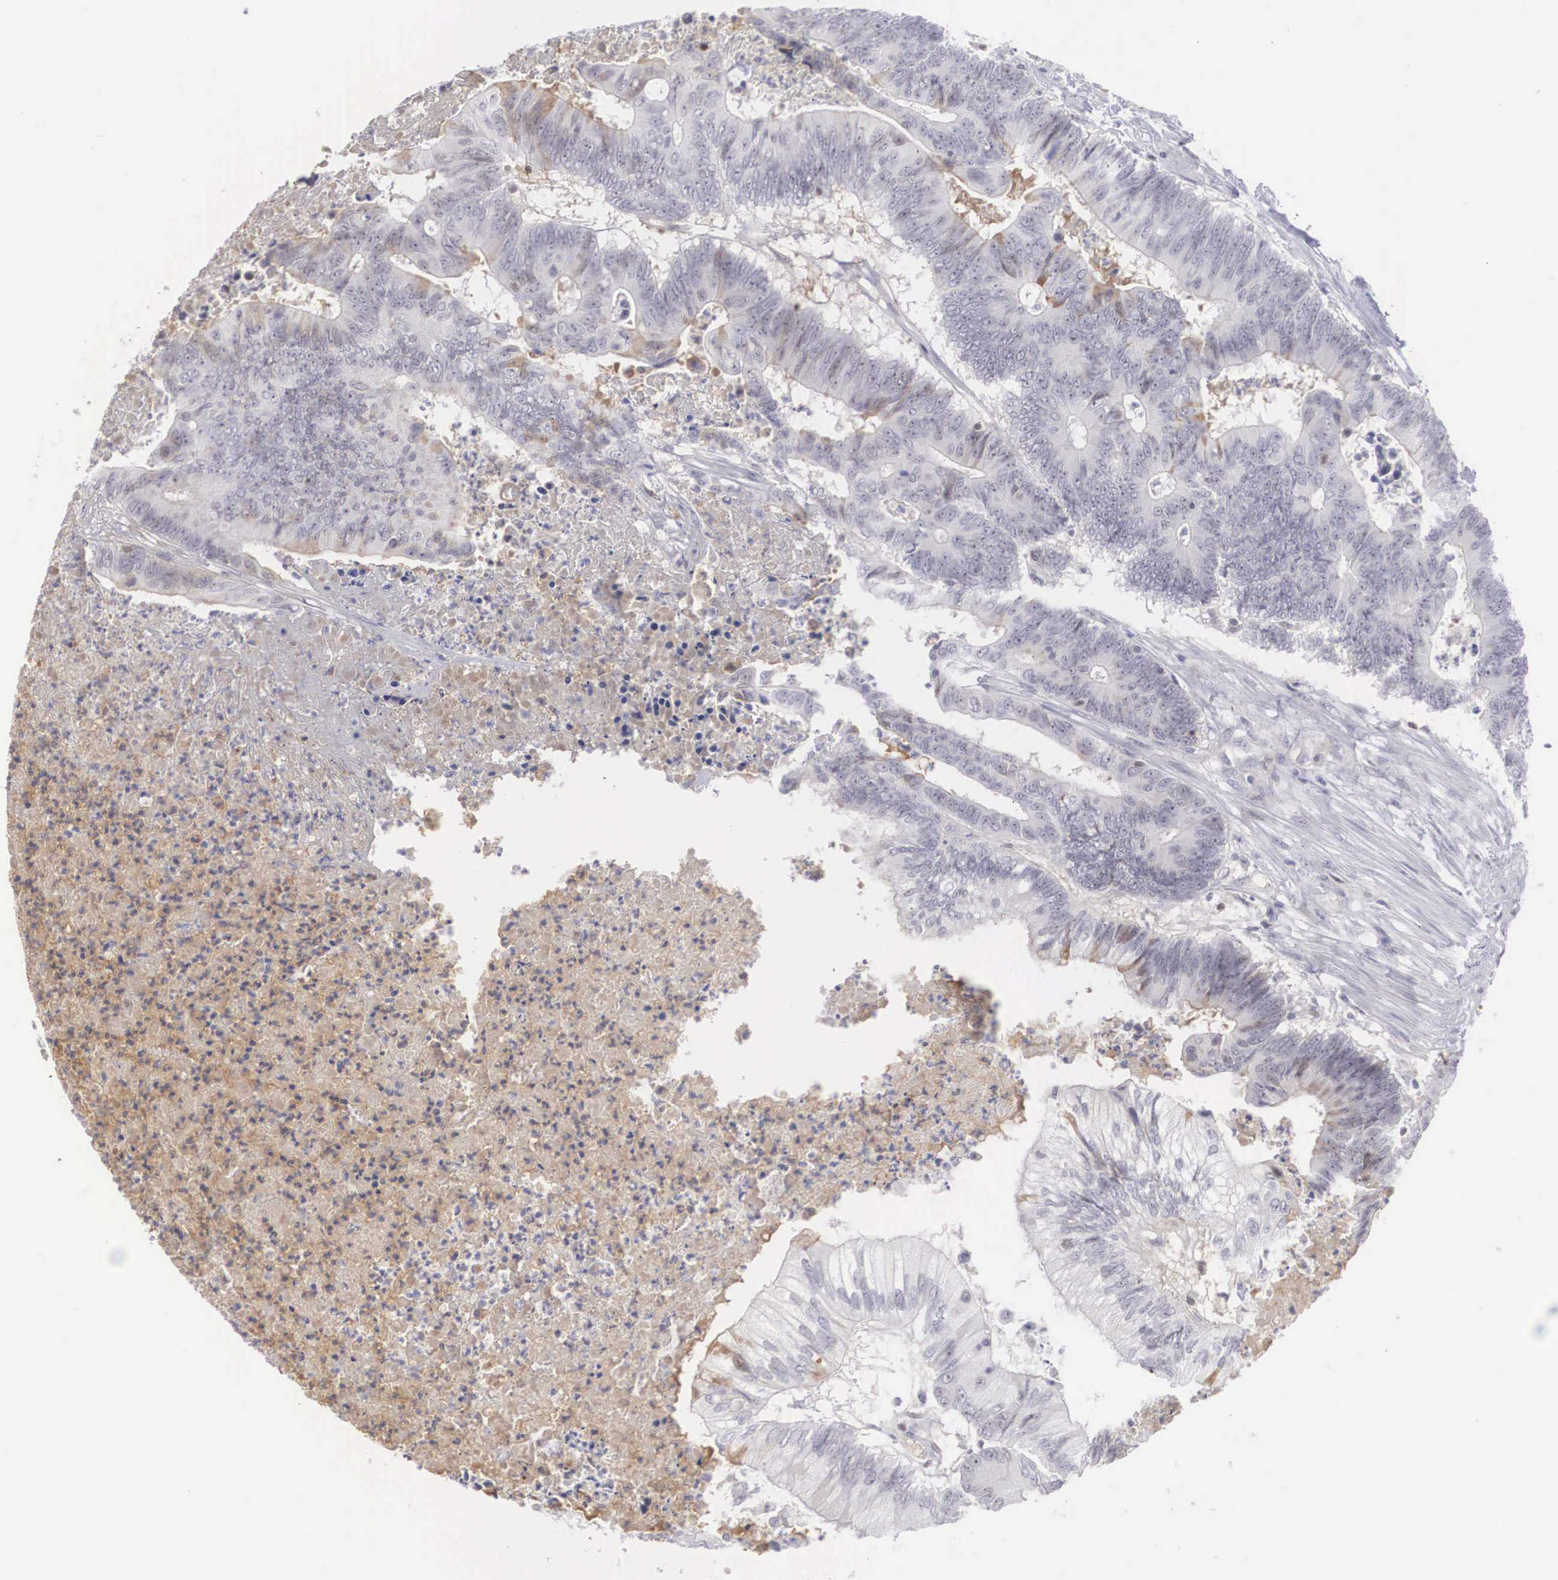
{"staining": {"intensity": "weak", "quantity": "<25%", "location": "cytoplasmic/membranous,nuclear"}, "tissue": "colorectal cancer", "cell_type": "Tumor cells", "image_type": "cancer", "snomed": [{"axis": "morphology", "description": "Adenocarcinoma, NOS"}, {"axis": "topography", "description": "Colon"}], "caption": "This is an immunohistochemistry (IHC) image of adenocarcinoma (colorectal). There is no positivity in tumor cells.", "gene": "RBPJ", "patient": {"sex": "male", "age": 65}}